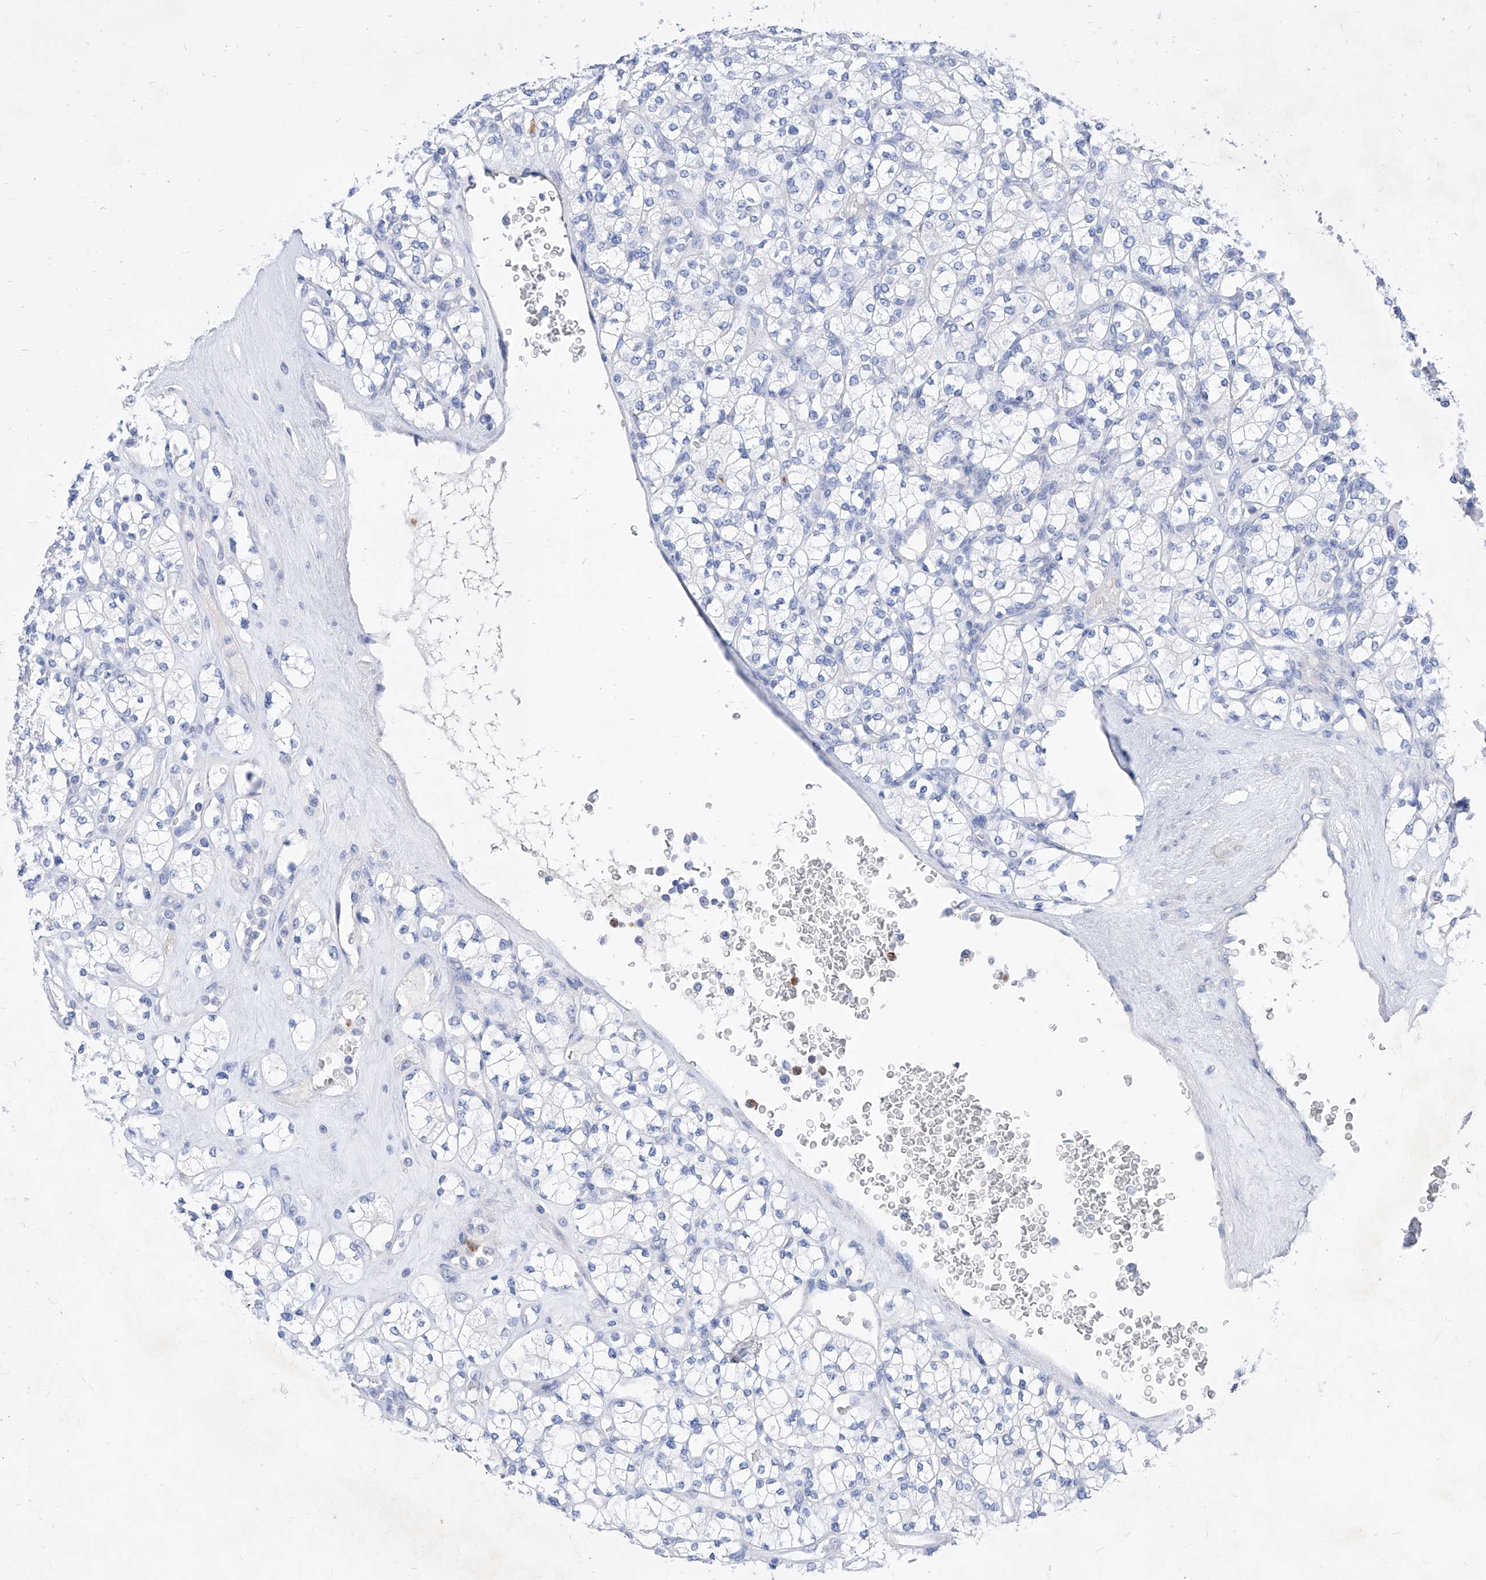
{"staining": {"intensity": "negative", "quantity": "none", "location": "none"}, "tissue": "renal cancer", "cell_type": "Tumor cells", "image_type": "cancer", "snomed": [{"axis": "morphology", "description": "Adenocarcinoma, NOS"}, {"axis": "topography", "description": "Kidney"}], "caption": "Immunohistochemistry micrograph of neoplastic tissue: renal adenocarcinoma stained with DAB reveals no significant protein expression in tumor cells.", "gene": "VAX1", "patient": {"sex": "male", "age": 77}}